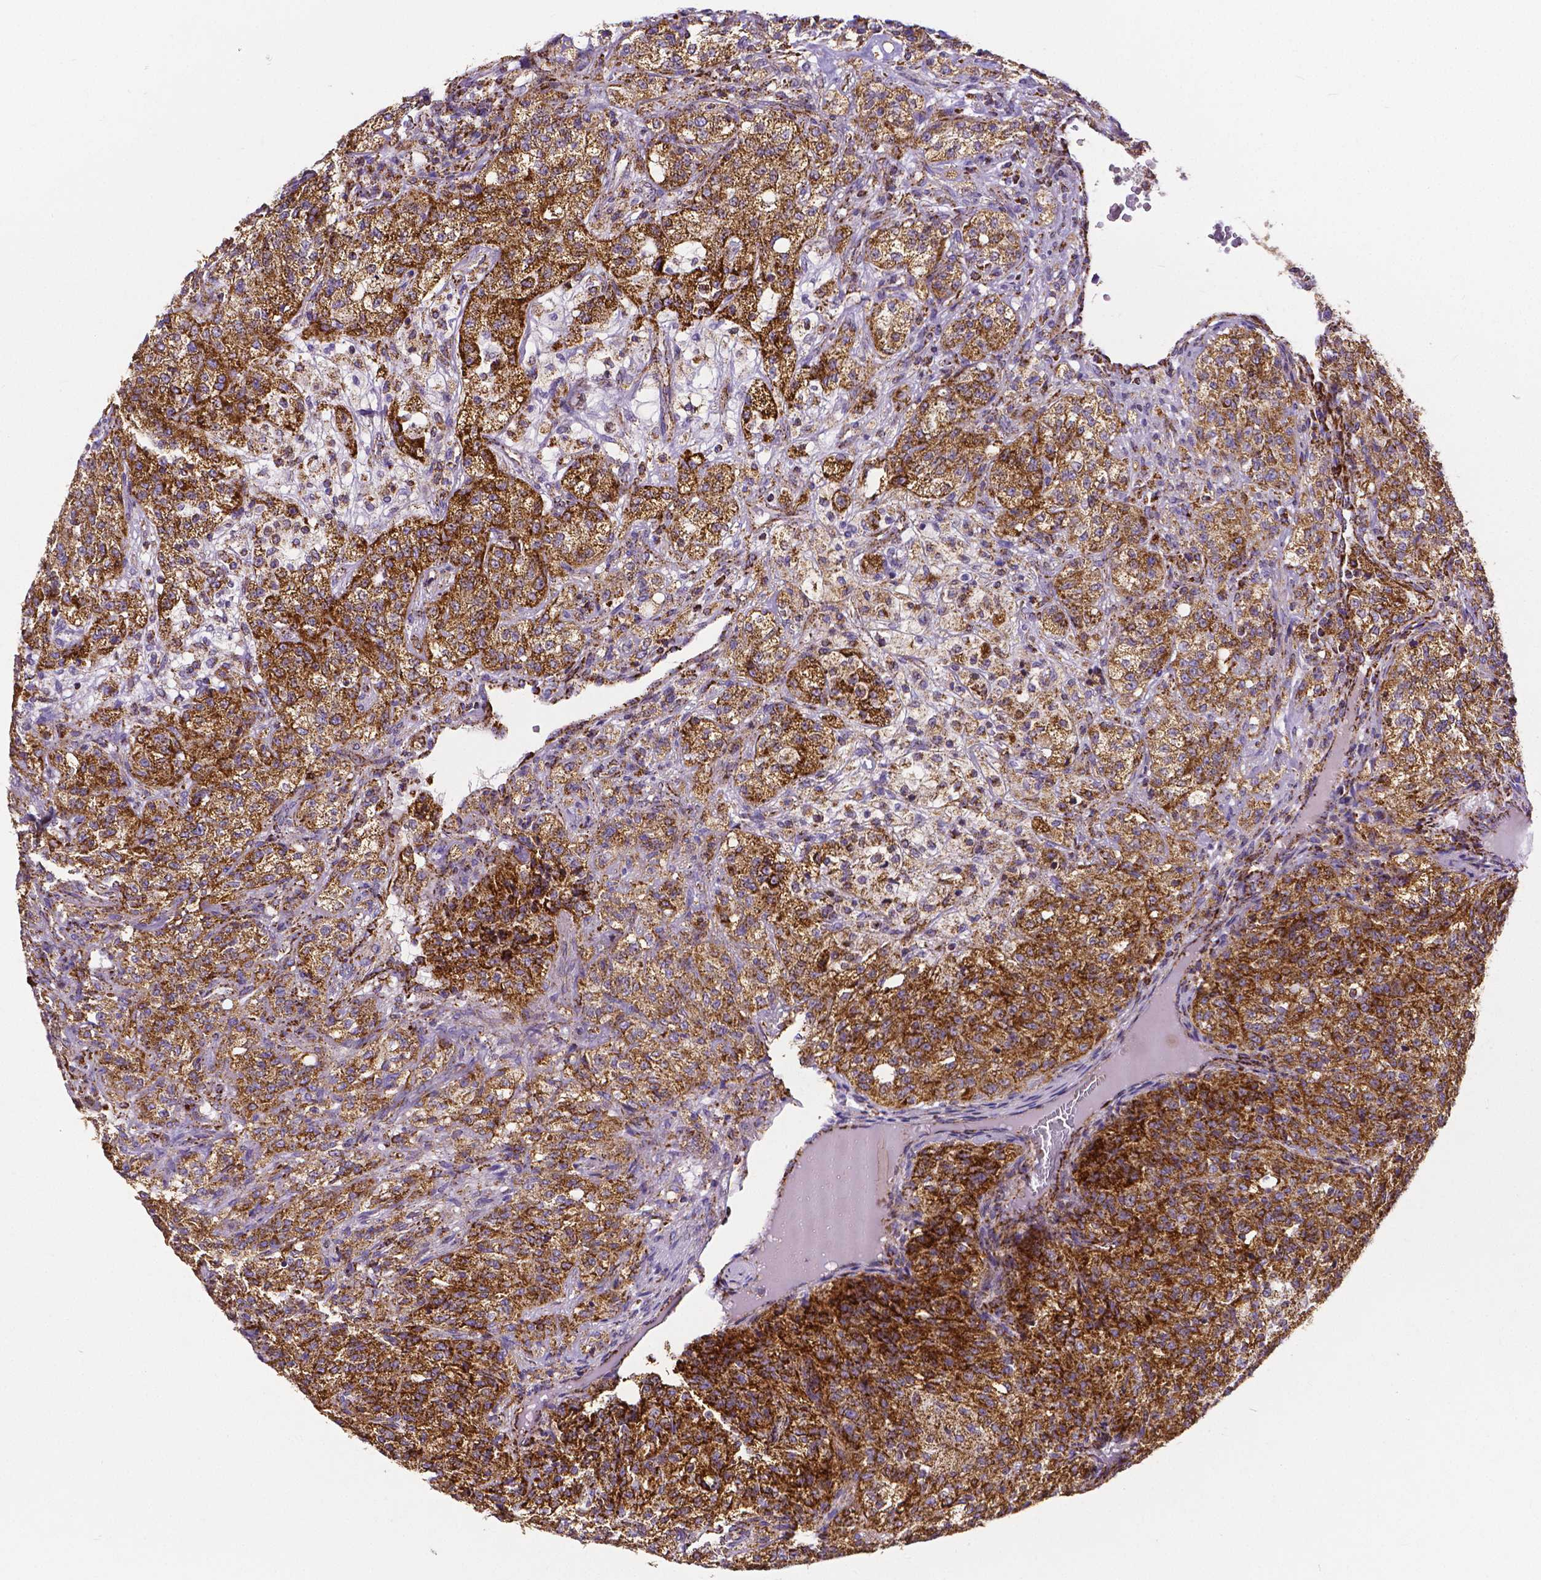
{"staining": {"intensity": "strong", "quantity": ">75%", "location": "cytoplasmic/membranous"}, "tissue": "renal cancer", "cell_type": "Tumor cells", "image_type": "cancer", "snomed": [{"axis": "morphology", "description": "Adenocarcinoma, NOS"}, {"axis": "topography", "description": "Kidney"}], "caption": "A brown stain highlights strong cytoplasmic/membranous staining of a protein in human adenocarcinoma (renal) tumor cells.", "gene": "MACC1", "patient": {"sex": "female", "age": 63}}